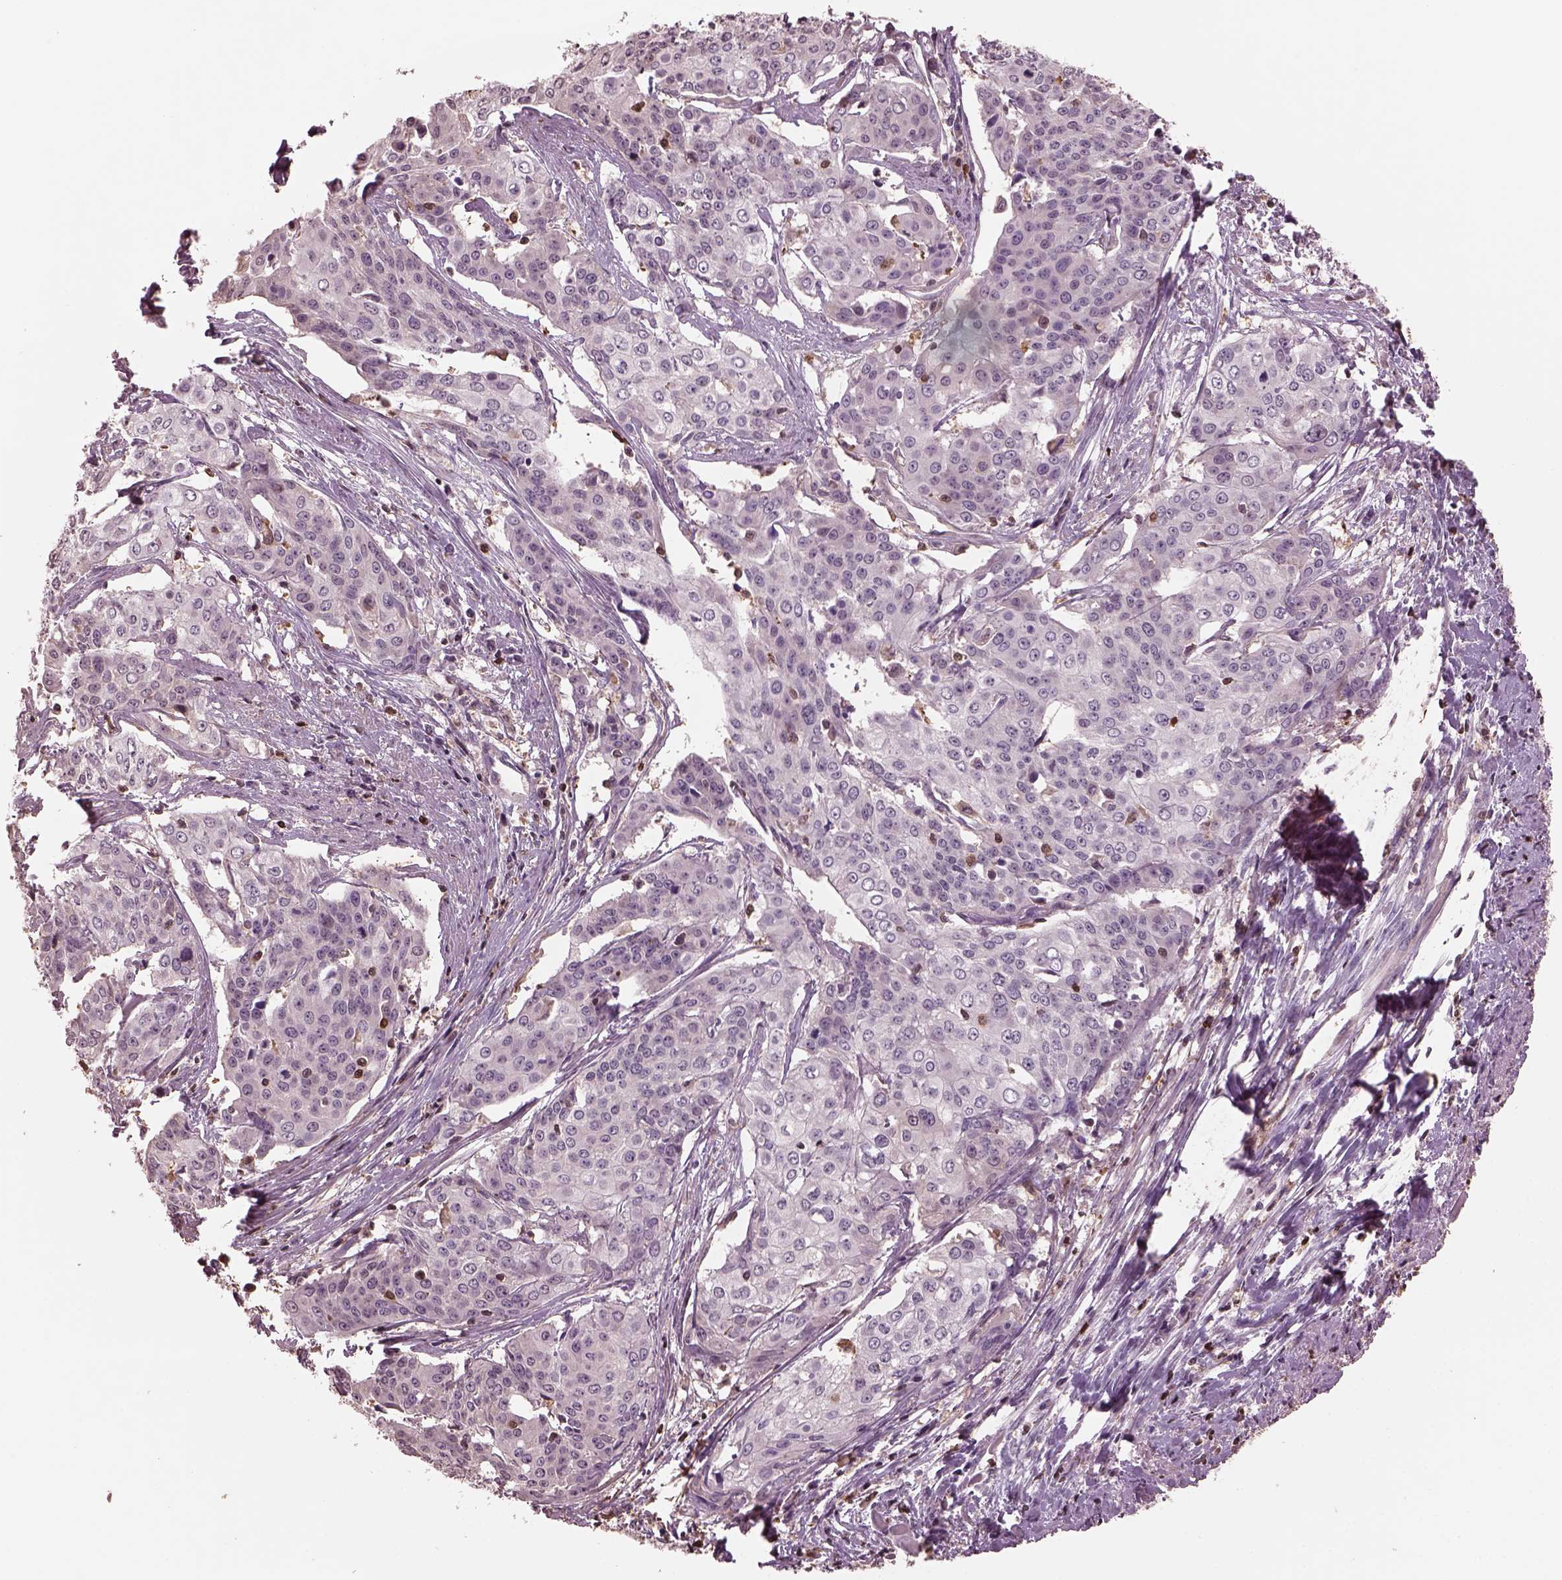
{"staining": {"intensity": "negative", "quantity": "none", "location": "none"}, "tissue": "cervical cancer", "cell_type": "Tumor cells", "image_type": "cancer", "snomed": [{"axis": "morphology", "description": "Squamous cell carcinoma, NOS"}, {"axis": "topography", "description": "Cervix"}], "caption": "A micrograph of cervical cancer stained for a protein demonstrates no brown staining in tumor cells.", "gene": "IL31RA", "patient": {"sex": "female", "age": 39}}